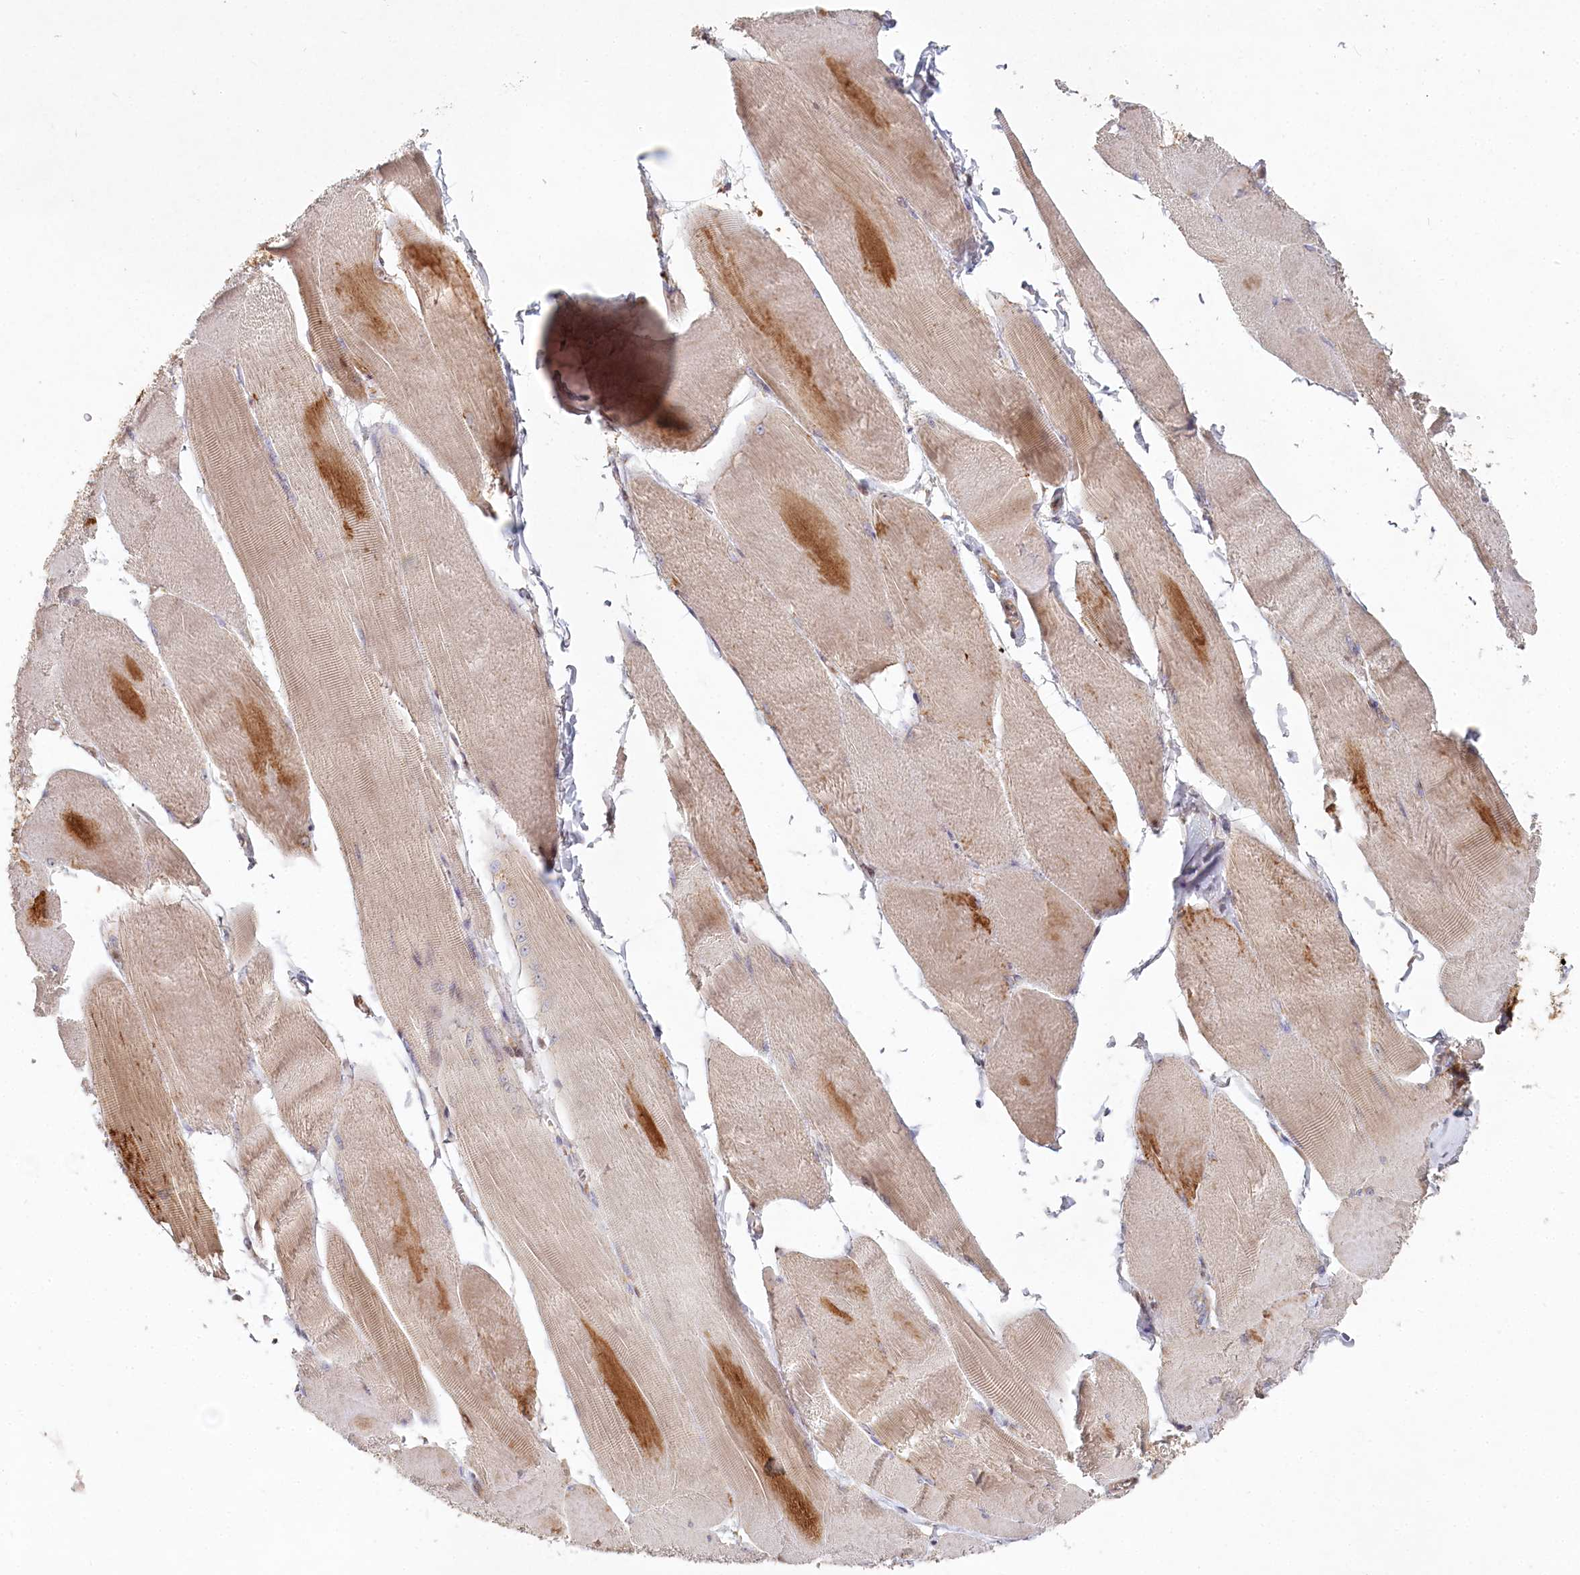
{"staining": {"intensity": "moderate", "quantity": "25%-75%", "location": "cytoplasmic/membranous"}, "tissue": "skeletal muscle", "cell_type": "Myocytes", "image_type": "normal", "snomed": [{"axis": "morphology", "description": "Normal tissue, NOS"}, {"axis": "morphology", "description": "Basal cell carcinoma"}, {"axis": "topography", "description": "Skeletal muscle"}], "caption": "Immunohistochemical staining of normal skeletal muscle displays moderate cytoplasmic/membranous protein staining in approximately 25%-75% of myocytes. Nuclei are stained in blue.", "gene": "HAL", "patient": {"sex": "female", "age": 64}}